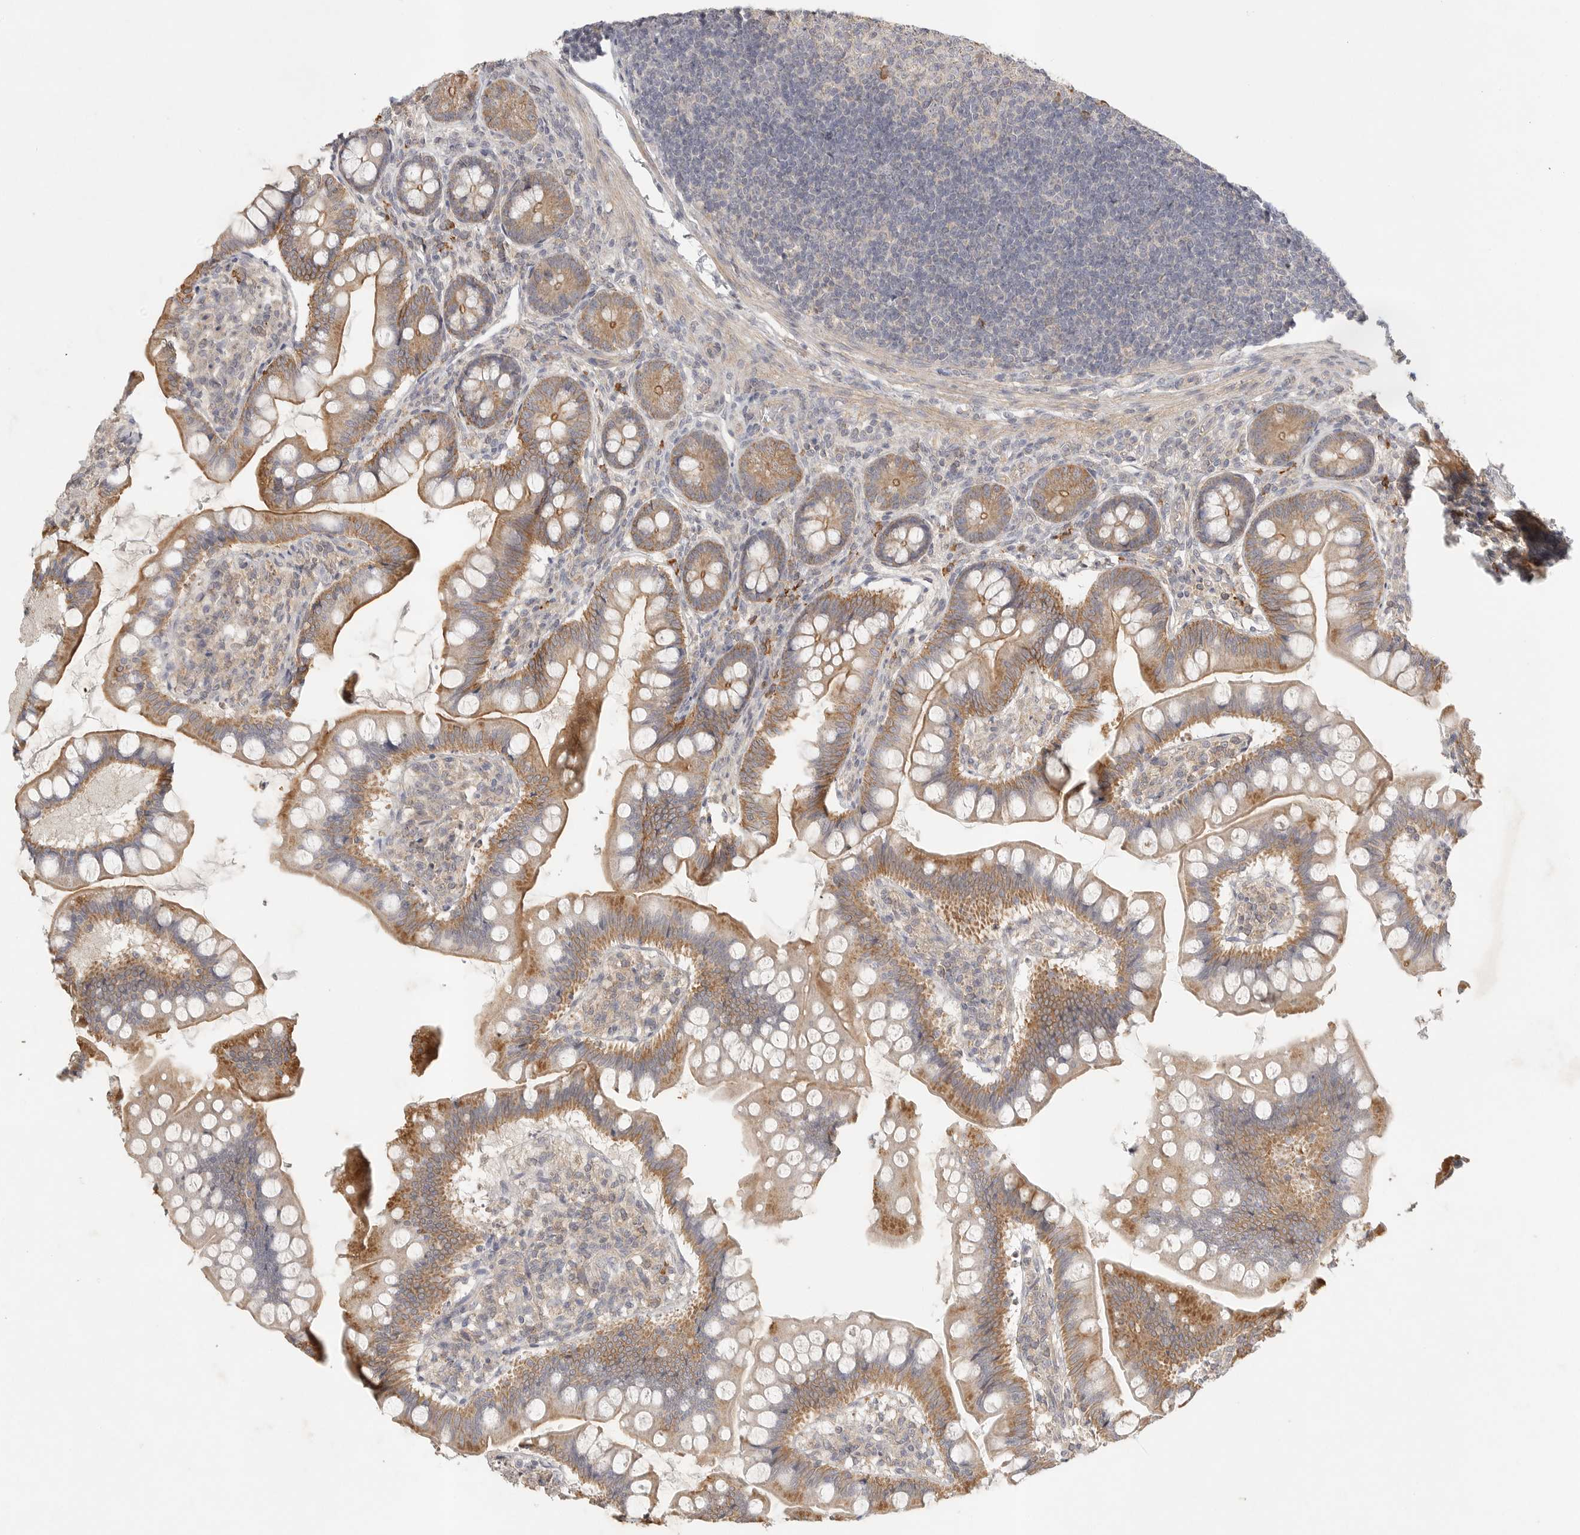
{"staining": {"intensity": "moderate", "quantity": "25%-75%", "location": "cytoplasmic/membranous"}, "tissue": "small intestine", "cell_type": "Glandular cells", "image_type": "normal", "snomed": [{"axis": "morphology", "description": "Normal tissue, NOS"}, {"axis": "topography", "description": "Small intestine"}], "caption": "A brown stain shows moderate cytoplasmic/membranous positivity of a protein in glandular cells of benign human small intestine. The protein of interest is stained brown, and the nuclei are stained in blue (DAB IHC with brightfield microscopy, high magnification).", "gene": "SLC25A36", "patient": {"sex": "male", "age": 7}}